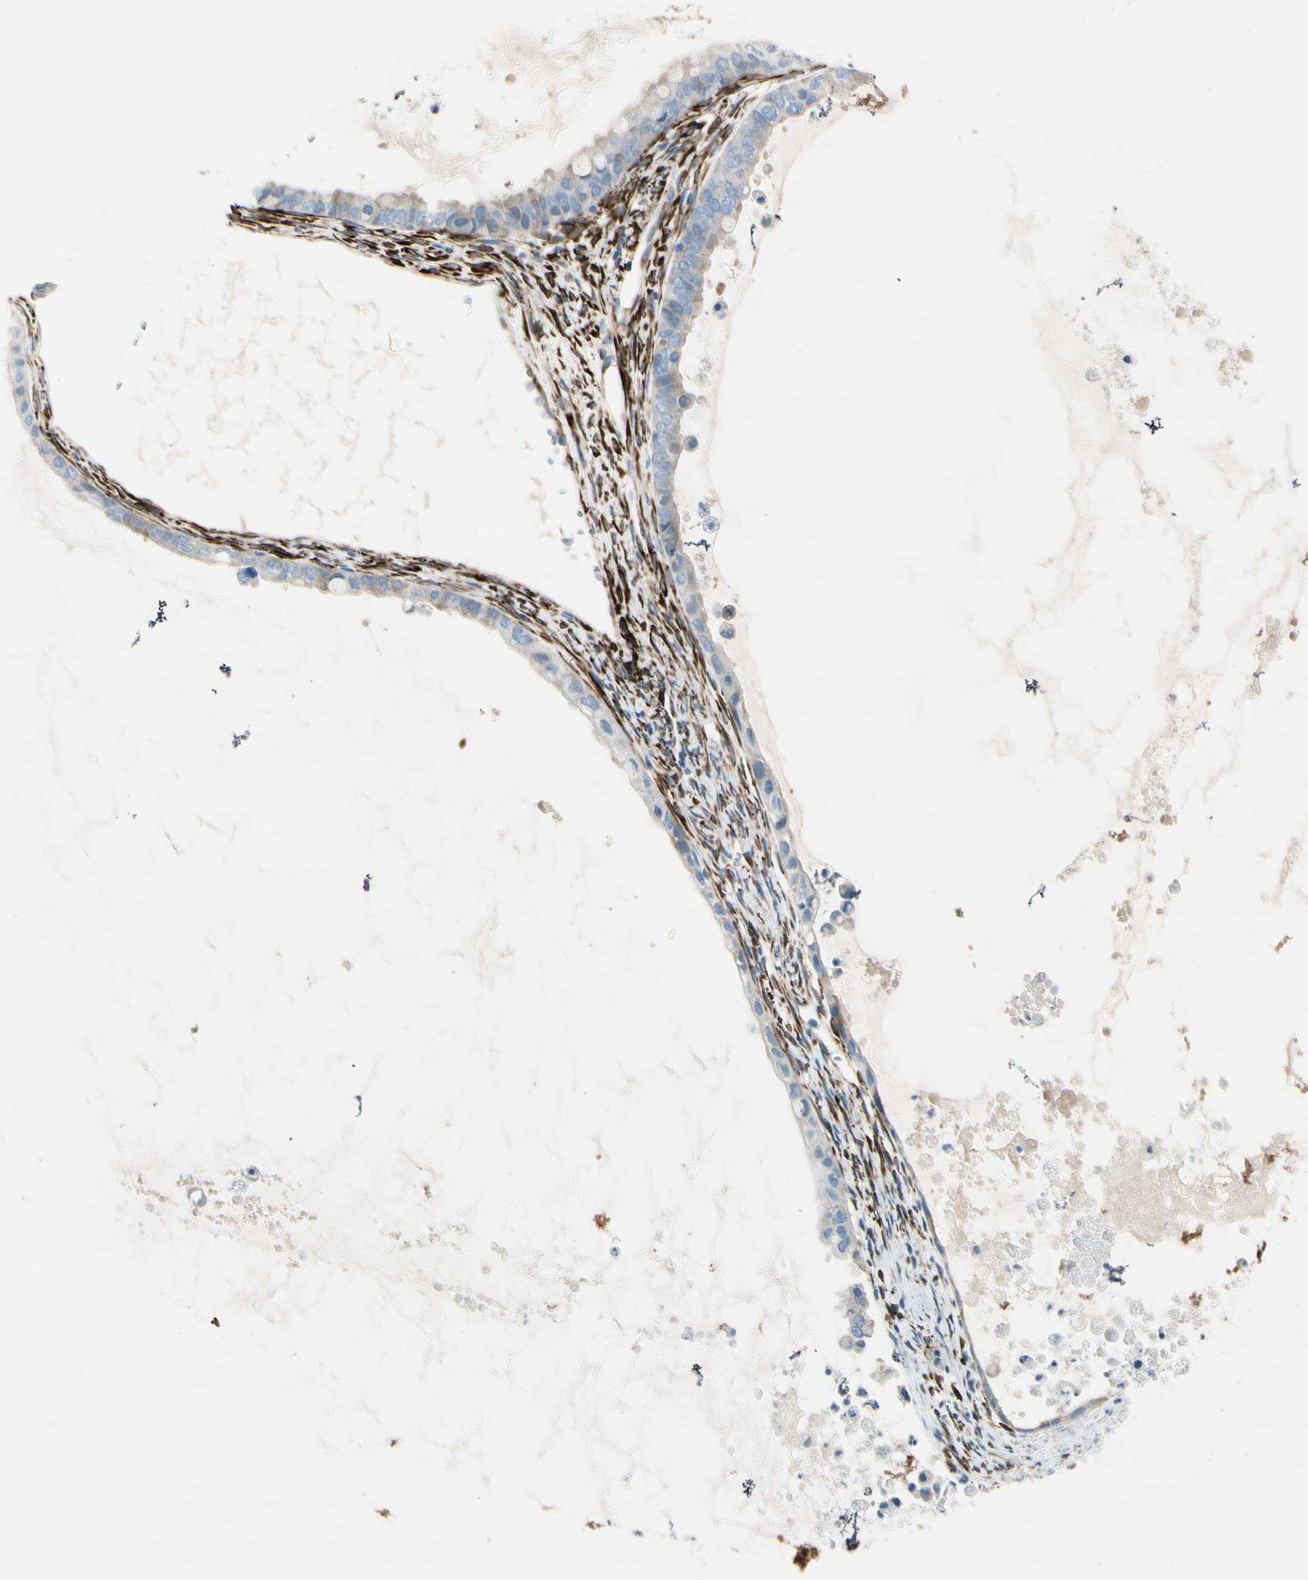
{"staining": {"intensity": "weak", "quantity": "25%-75%", "location": "cytoplasmic/membranous"}, "tissue": "ovarian cancer", "cell_type": "Tumor cells", "image_type": "cancer", "snomed": [{"axis": "morphology", "description": "Cystadenocarcinoma, mucinous, NOS"}, {"axis": "topography", "description": "Ovary"}], "caption": "DAB (3,3'-diaminobenzidine) immunohistochemical staining of human mucinous cystadenocarcinoma (ovarian) shows weak cytoplasmic/membranous protein expression in about 25%-75% of tumor cells.", "gene": "FKBP7", "patient": {"sex": "female", "age": 80}}